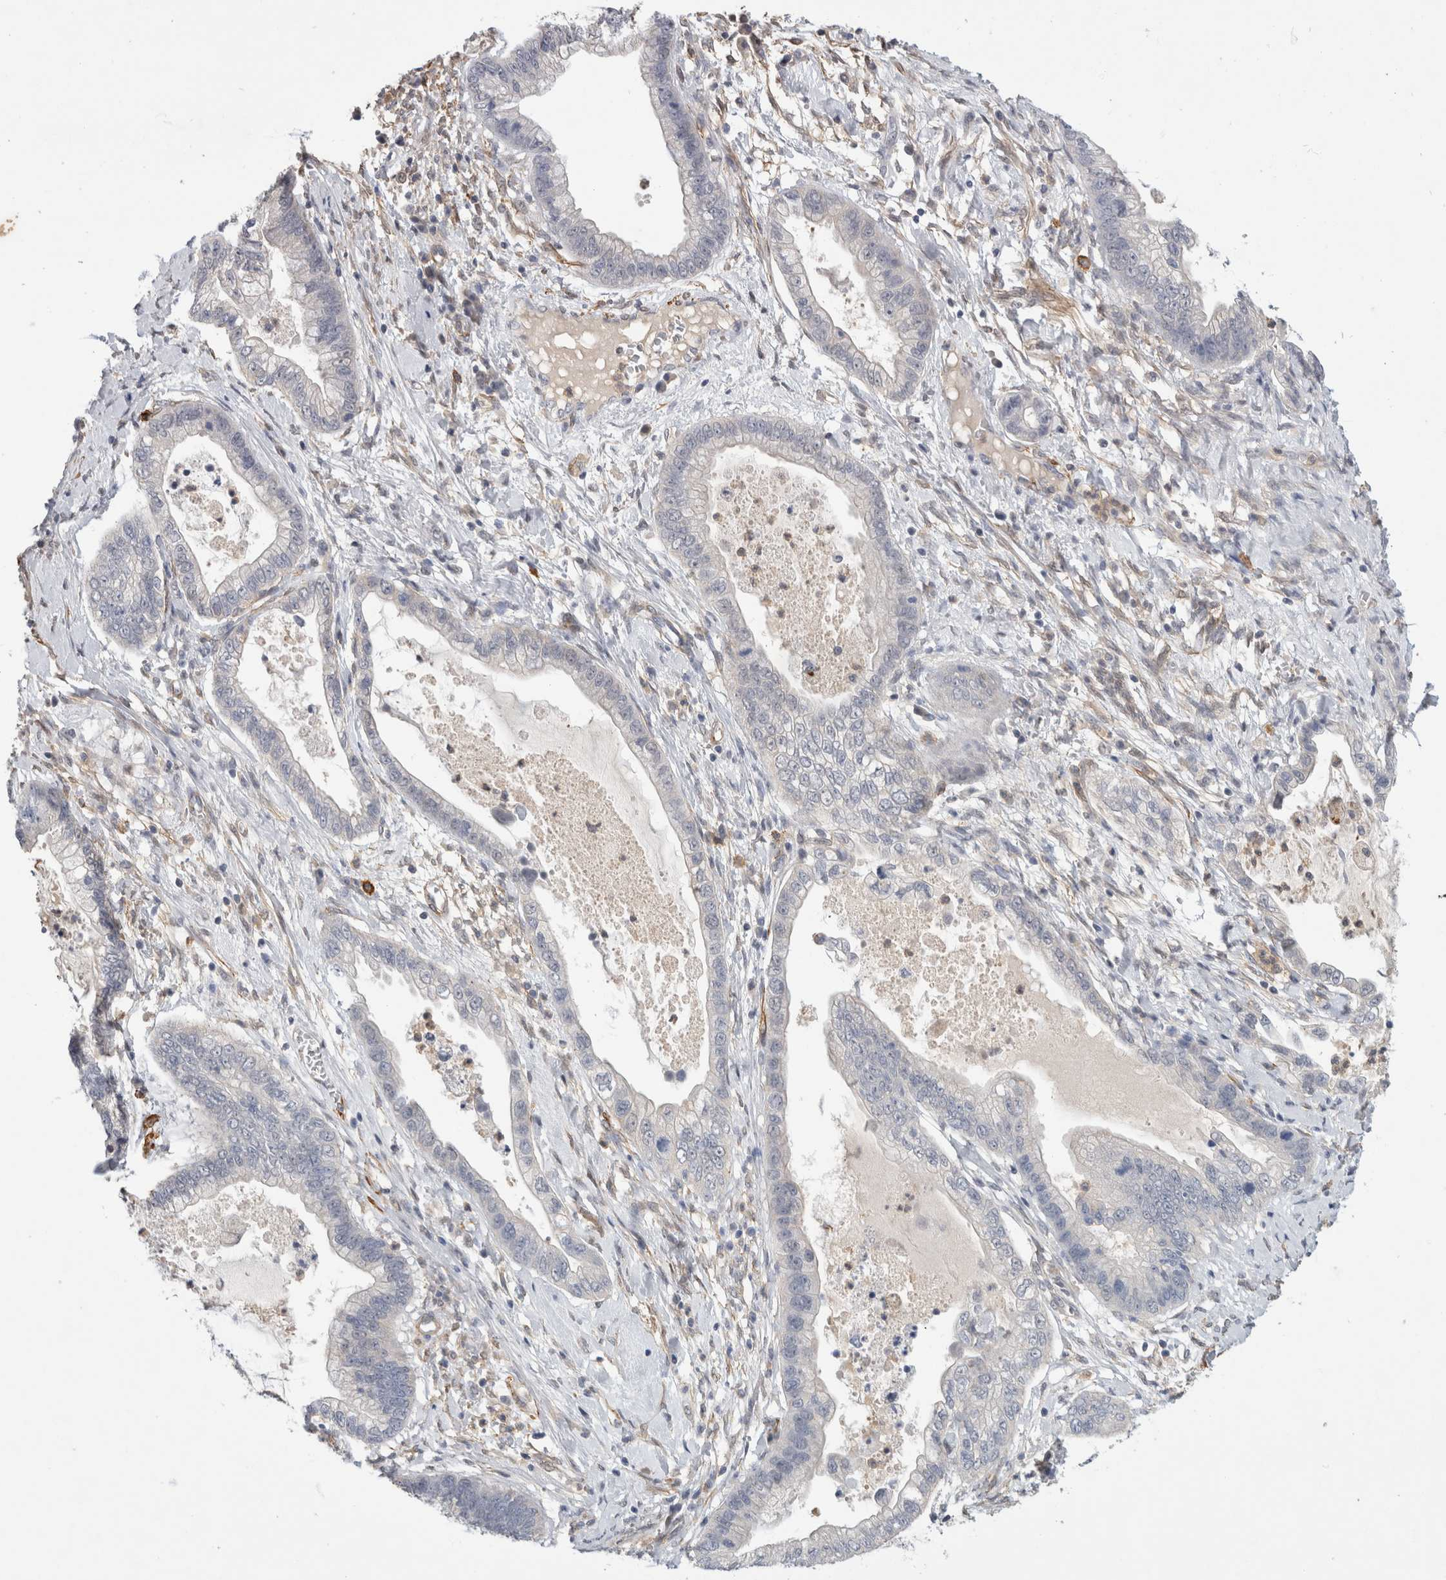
{"staining": {"intensity": "negative", "quantity": "none", "location": "none"}, "tissue": "cervical cancer", "cell_type": "Tumor cells", "image_type": "cancer", "snomed": [{"axis": "morphology", "description": "Adenocarcinoma, NOS"}, {"axis": "topography", "description": "Cervix"}], "caption": "IHC of human cervical cancer displays no positivity in tumor cells.", "gene": "PGM1", "patient": {"sex": "female", "age": 44}}